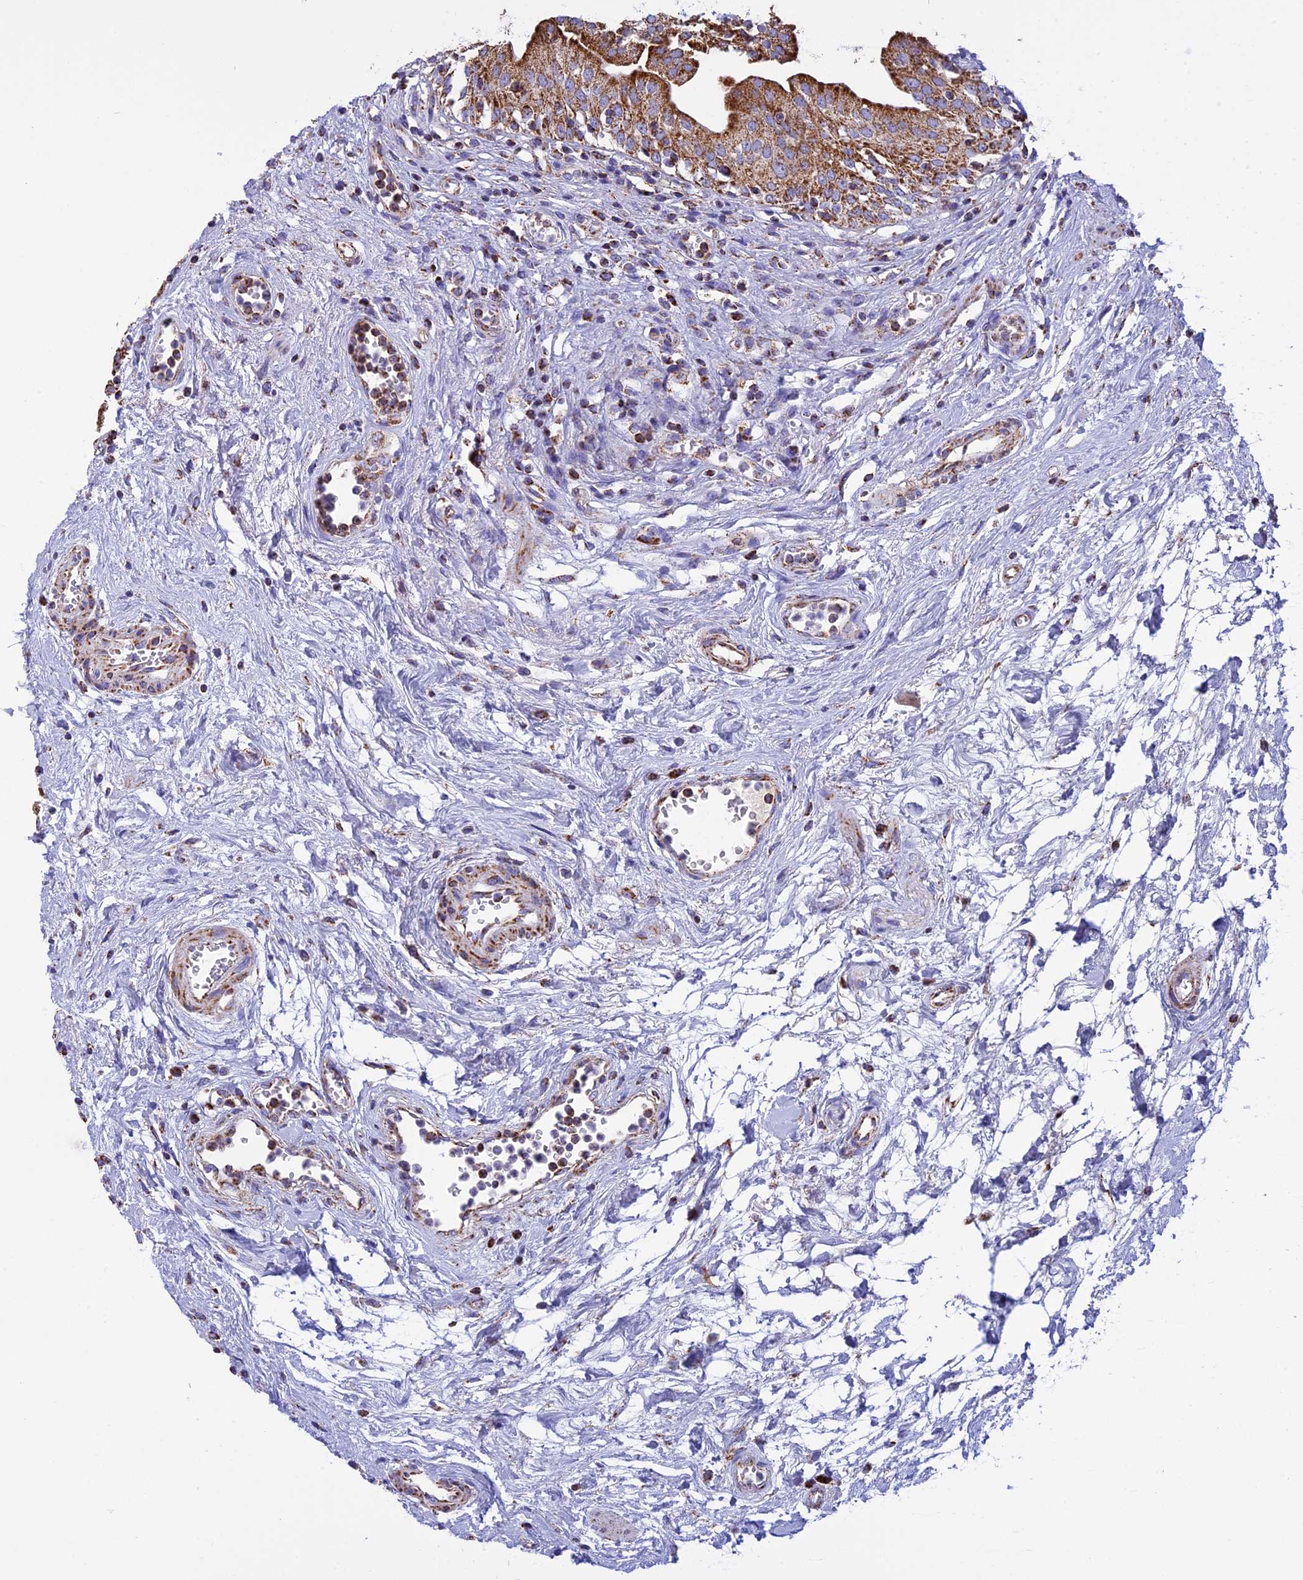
{"staining": {"intensity": "strong", "quantity": "<25%", "location": "cytoplasmic/membranous"}, "tissue": "urinary bladder", "cell_type": "Urothelial cells", "image_type": "normal", "snomed": [{"axis": "morphology", "description": "Normal tissue, NOS"}, {"axis": "morphology", "description": "Inflammation, NOS"}, {"axis": "topography", "description": "Urinary bladder"}], "caption": "A high-resolution histopathology image shows IHC staining of normal urinary bladder, which demonstrates strong cytoplasmic/membranous positivity in about <25% of urothelial cells.", "gene": "KCNG1", "patient": {"sex": "male", "age": 63}}